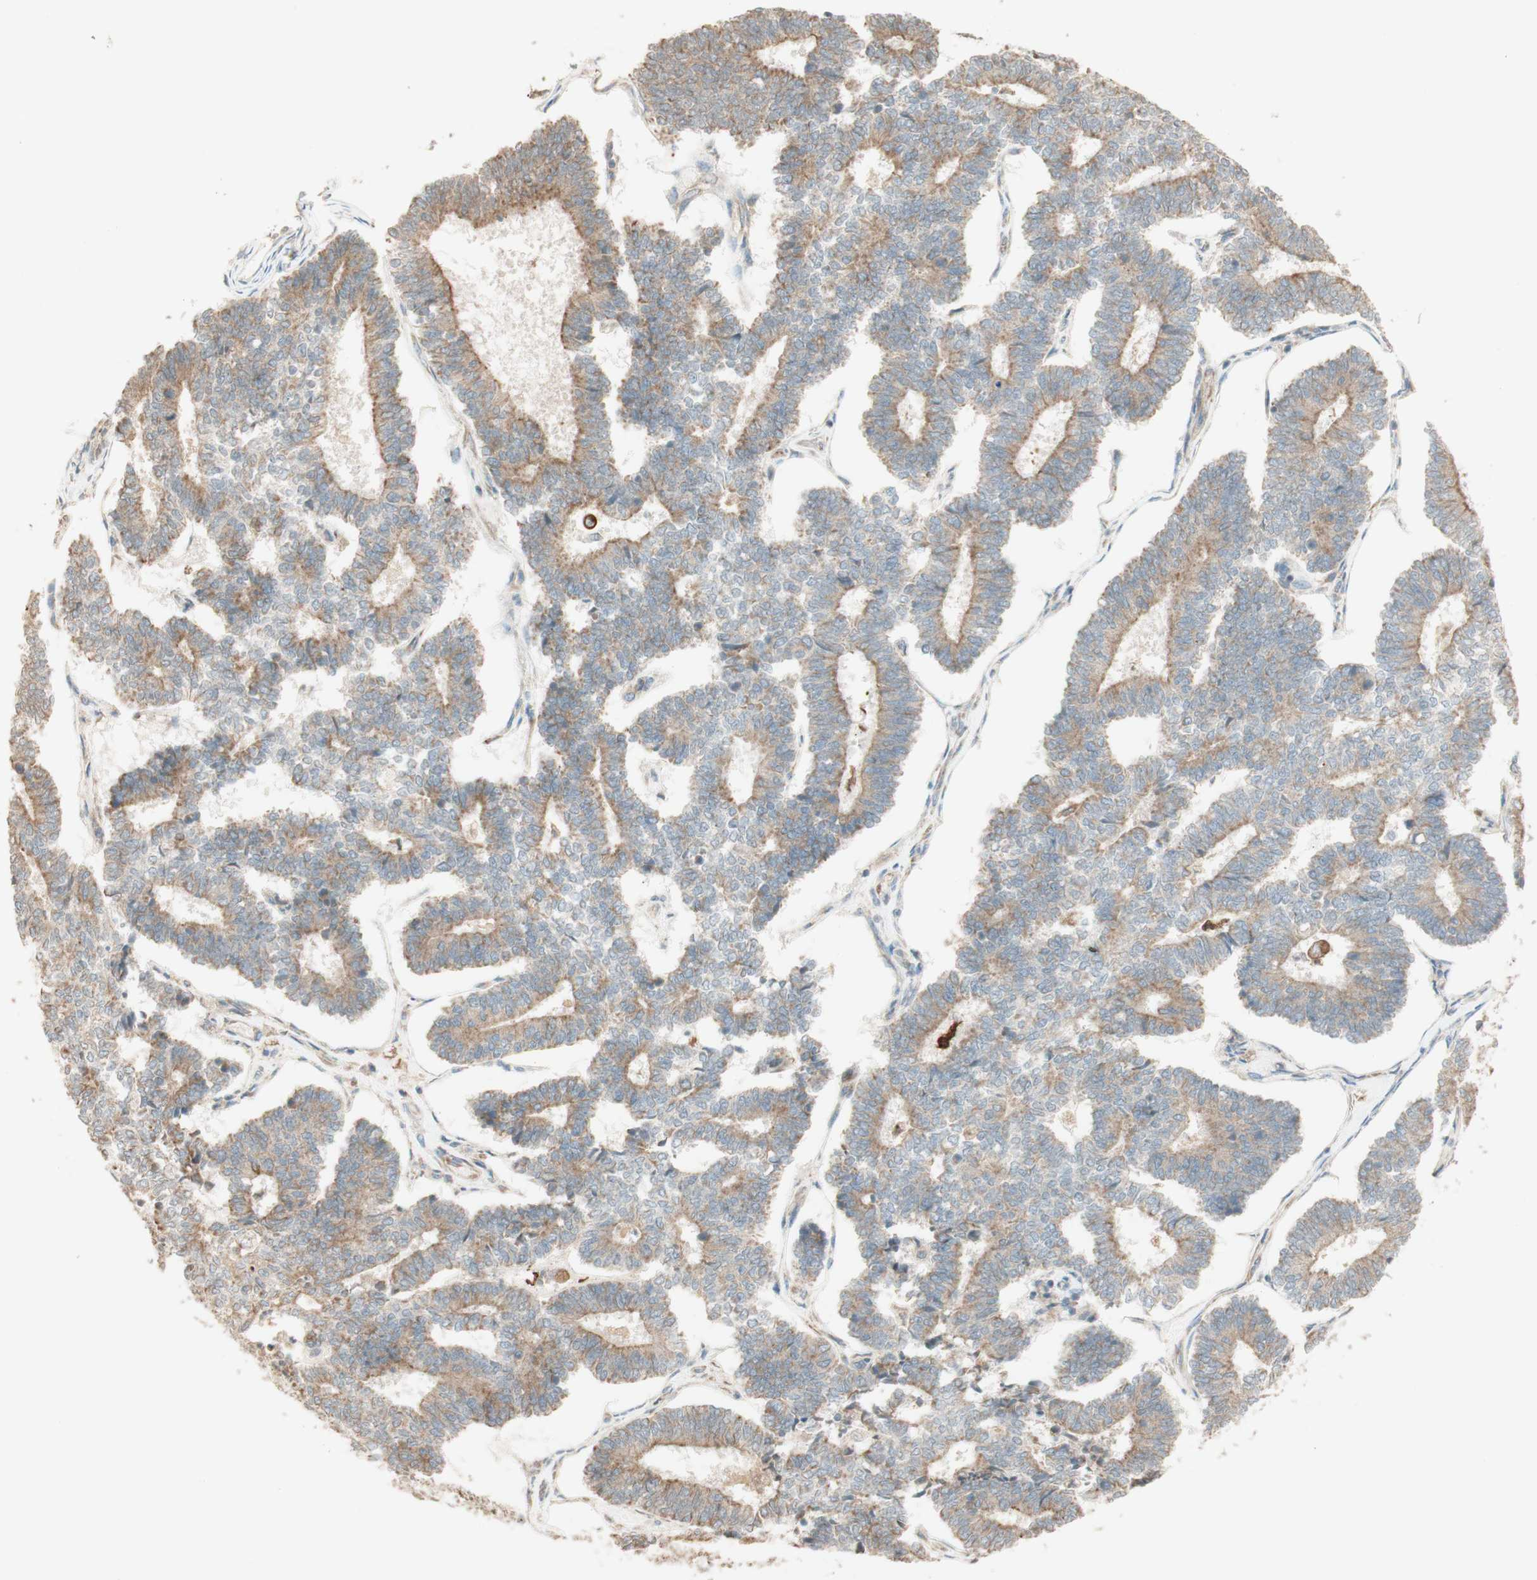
{"staining": {"intensity": "weak", "quantity": ">75%", "location": "cytoplasmic/membranous"}, "tissue": "endometrial cancer", "cell_type": "Tumor cells", "image_type": "cancer", "snomed": [{"axis": "morphology", "description": "Adenocarcinoma, NOS"}, {"axis": "topography", "description": "Endometrium"}], "caption": "Protein expression analysis of endometrial adenocarcinoma shows weak cytoplasmic/membranous staining in about >75% of tumor cells.", "gene": "CLCN2", "patient": {"sex": "female", "age": 70}}